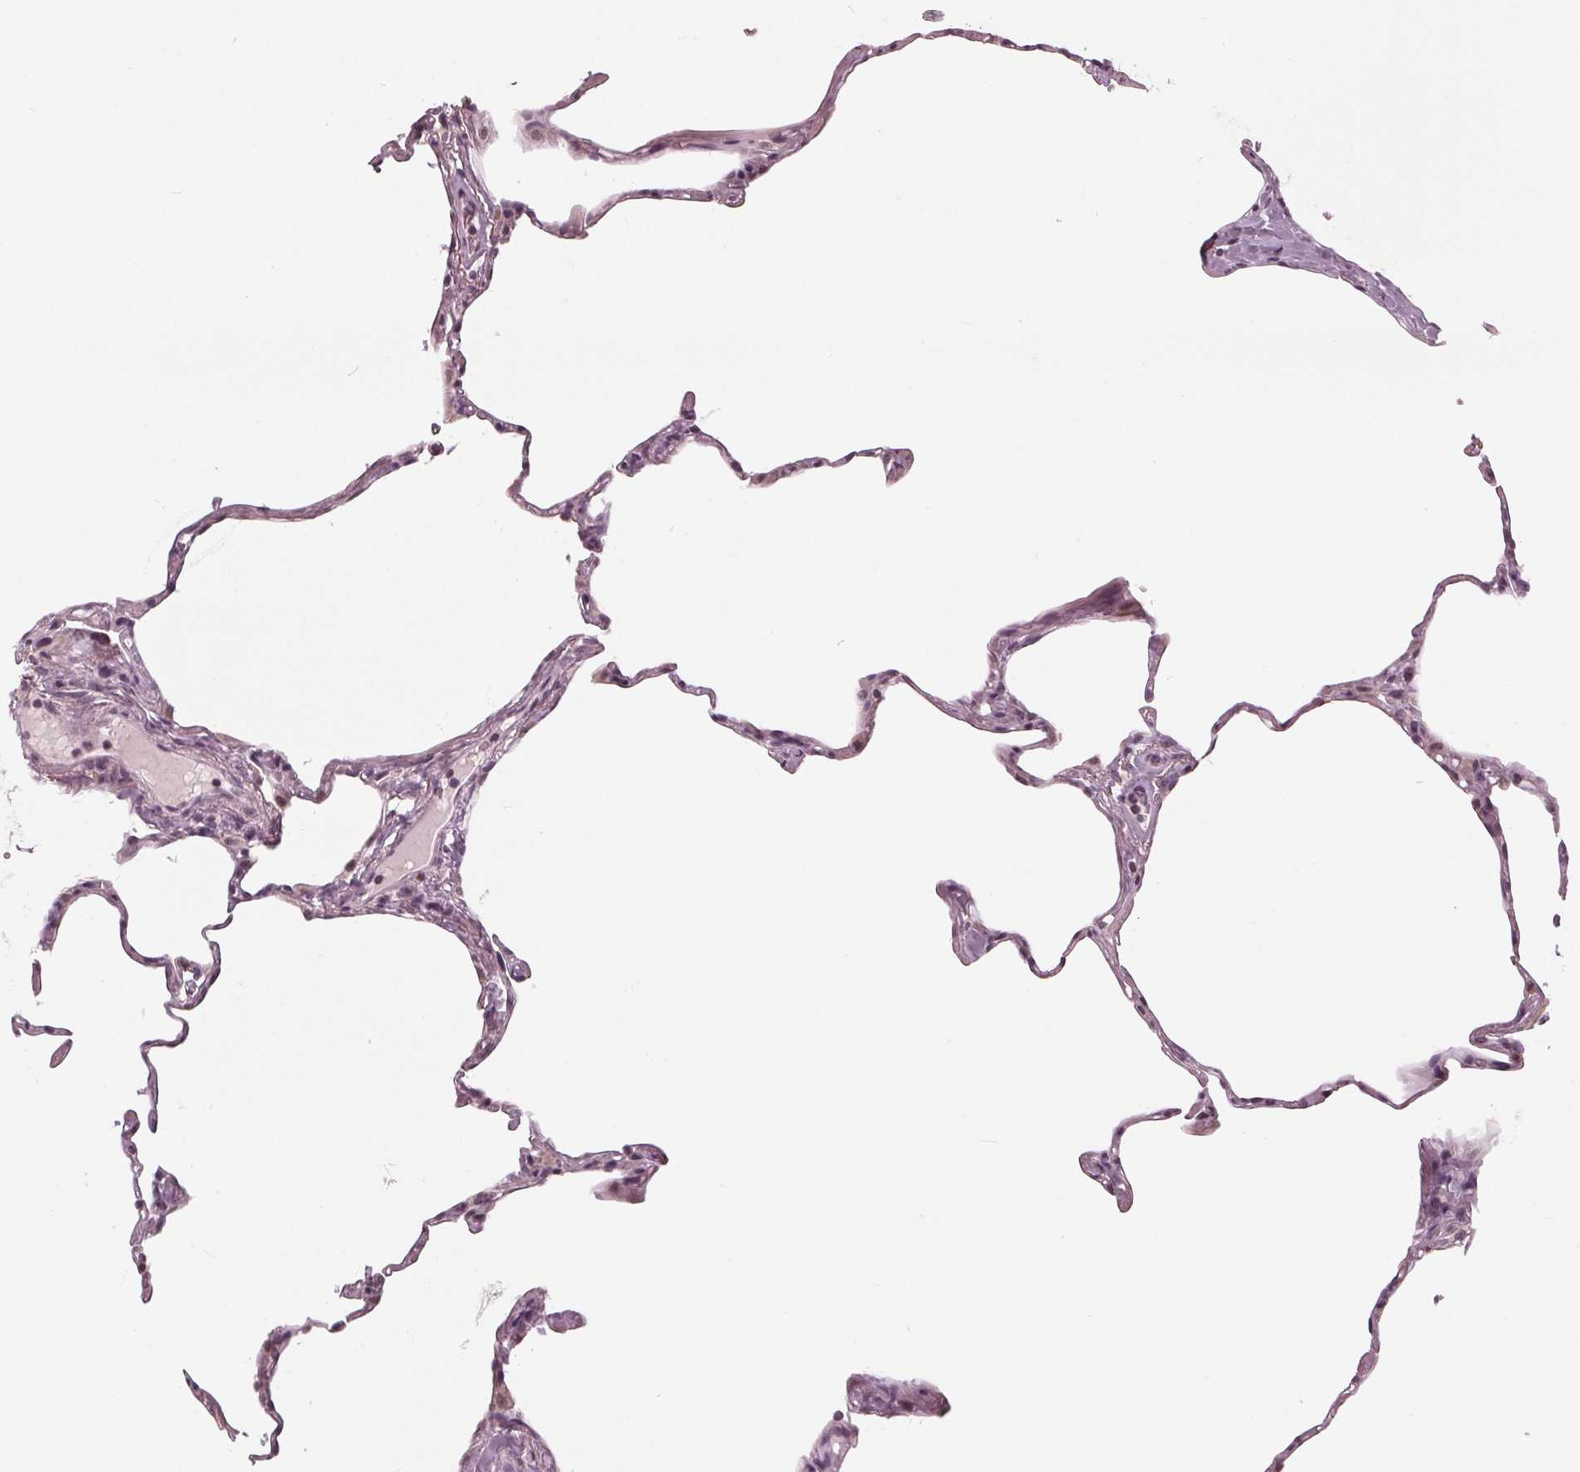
{"staining": {"intensity": "moderate", "quantity": "25%-75%", "location": "nuclear"}, "tissue": "lung", "cell_type": "Alveolar cells", "image_type": "normal", "snomed": [{"axis": "morphology", "description": "Normal tissue, NOS"}, {"axis": "topography", "description": "Lung"}], "caption": "DAB (3,3'-diaminobenzidine) immunohistochemical staining of benign human lung displays moderate nuclear protein staining in about 25%-75% of alveolar cells. Nuclei are stained in blue.", "gene": "SLX4", "patient": {"sex": "male", "age": 65}}